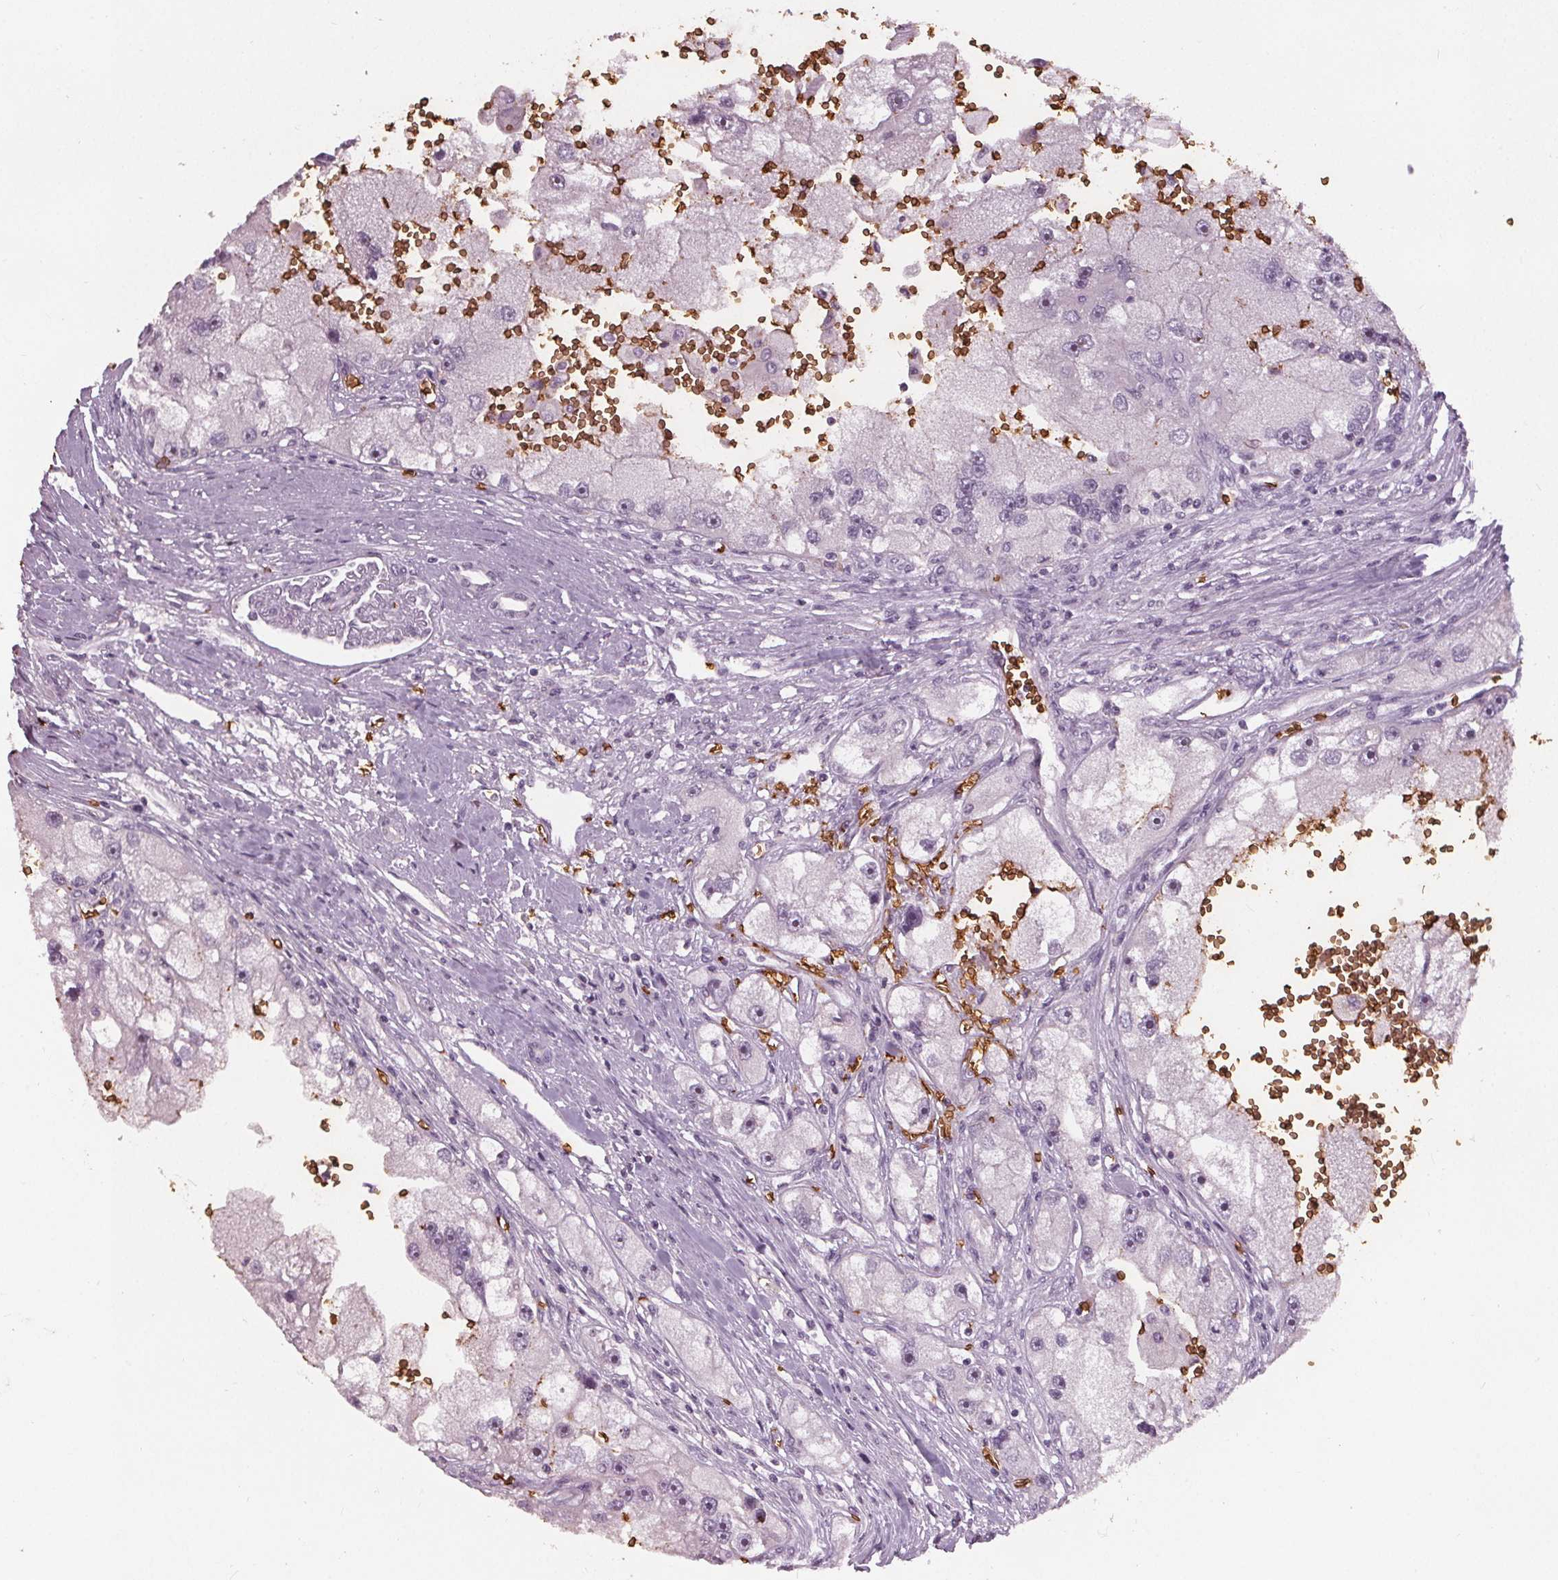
{"staining": {"intensity": "negative", "quantity": "none", "location": "none"}, "tissue": "renal cancer", "cell_type": "Tumor cells", "image_type": "cancer", "snomed": [{"axis": "morphology", "description": "Adenocarcinoma, NOS"}, {"axis": "topography", "description": "Kidney"}], "caption": "An image of human renal adenocarcinoma is negative for staining in tumor cells.", "gene": "SLC4A1", "patient": {"sex": "male", "age": 63}}